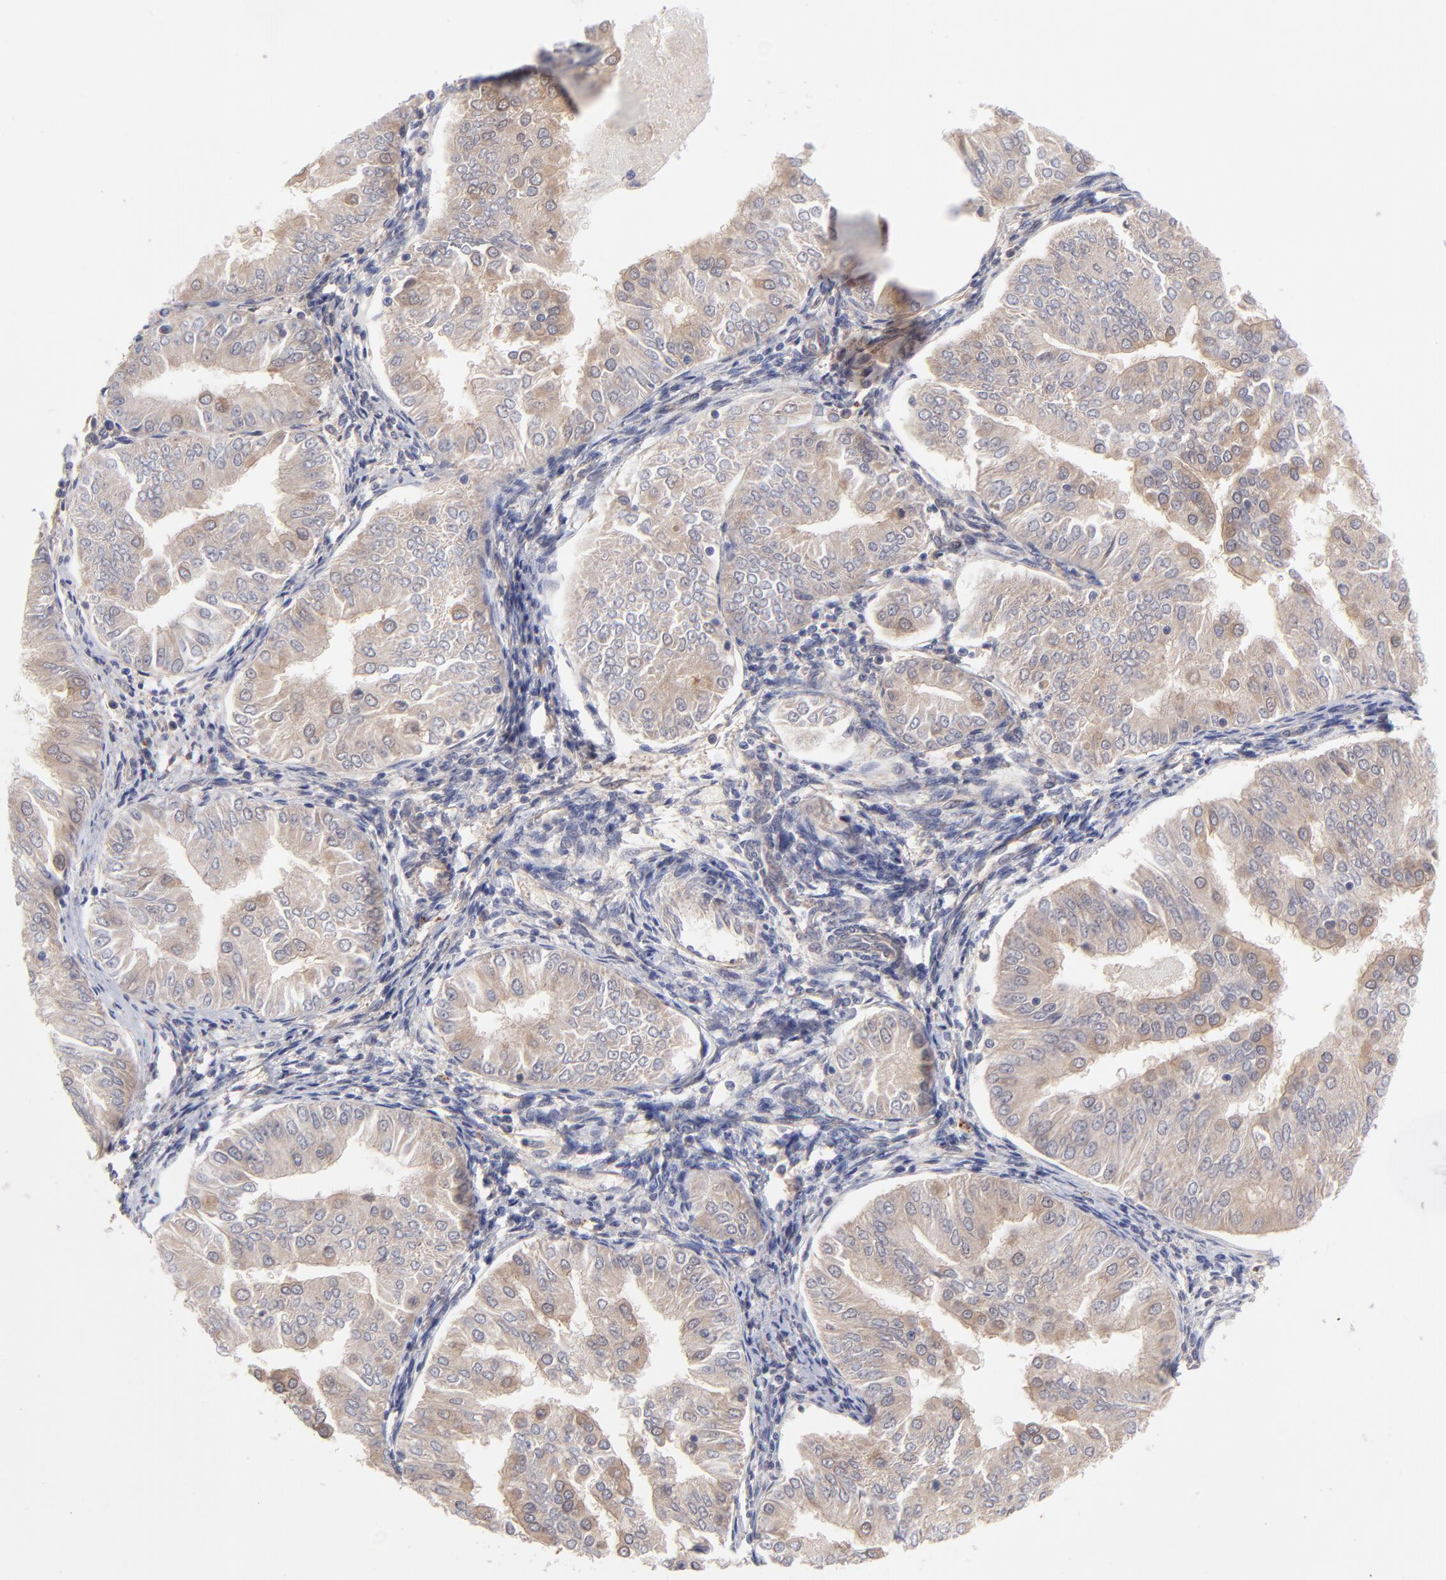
{"staining": {"intensity": "weak", "quantity": "25%-75%", "location": "cytoplasmic/membranous"}, "tissue": "endometrial cancer", "cell_type": "Tumor cells", "image_type": "cancer", "snomed": [{"axis": "morphology", "description": "Adenocarcinoma, NOS"}, {"axis": "topography", "description": "Endometrium"}], "caption": "Endometrial cancer tissue shows weak cytoplasmic/membranous positivity in approximately 25%-75% of tumor cells", "gene": "UBE2H", "patient": {"sex": "female", "age": 53}}